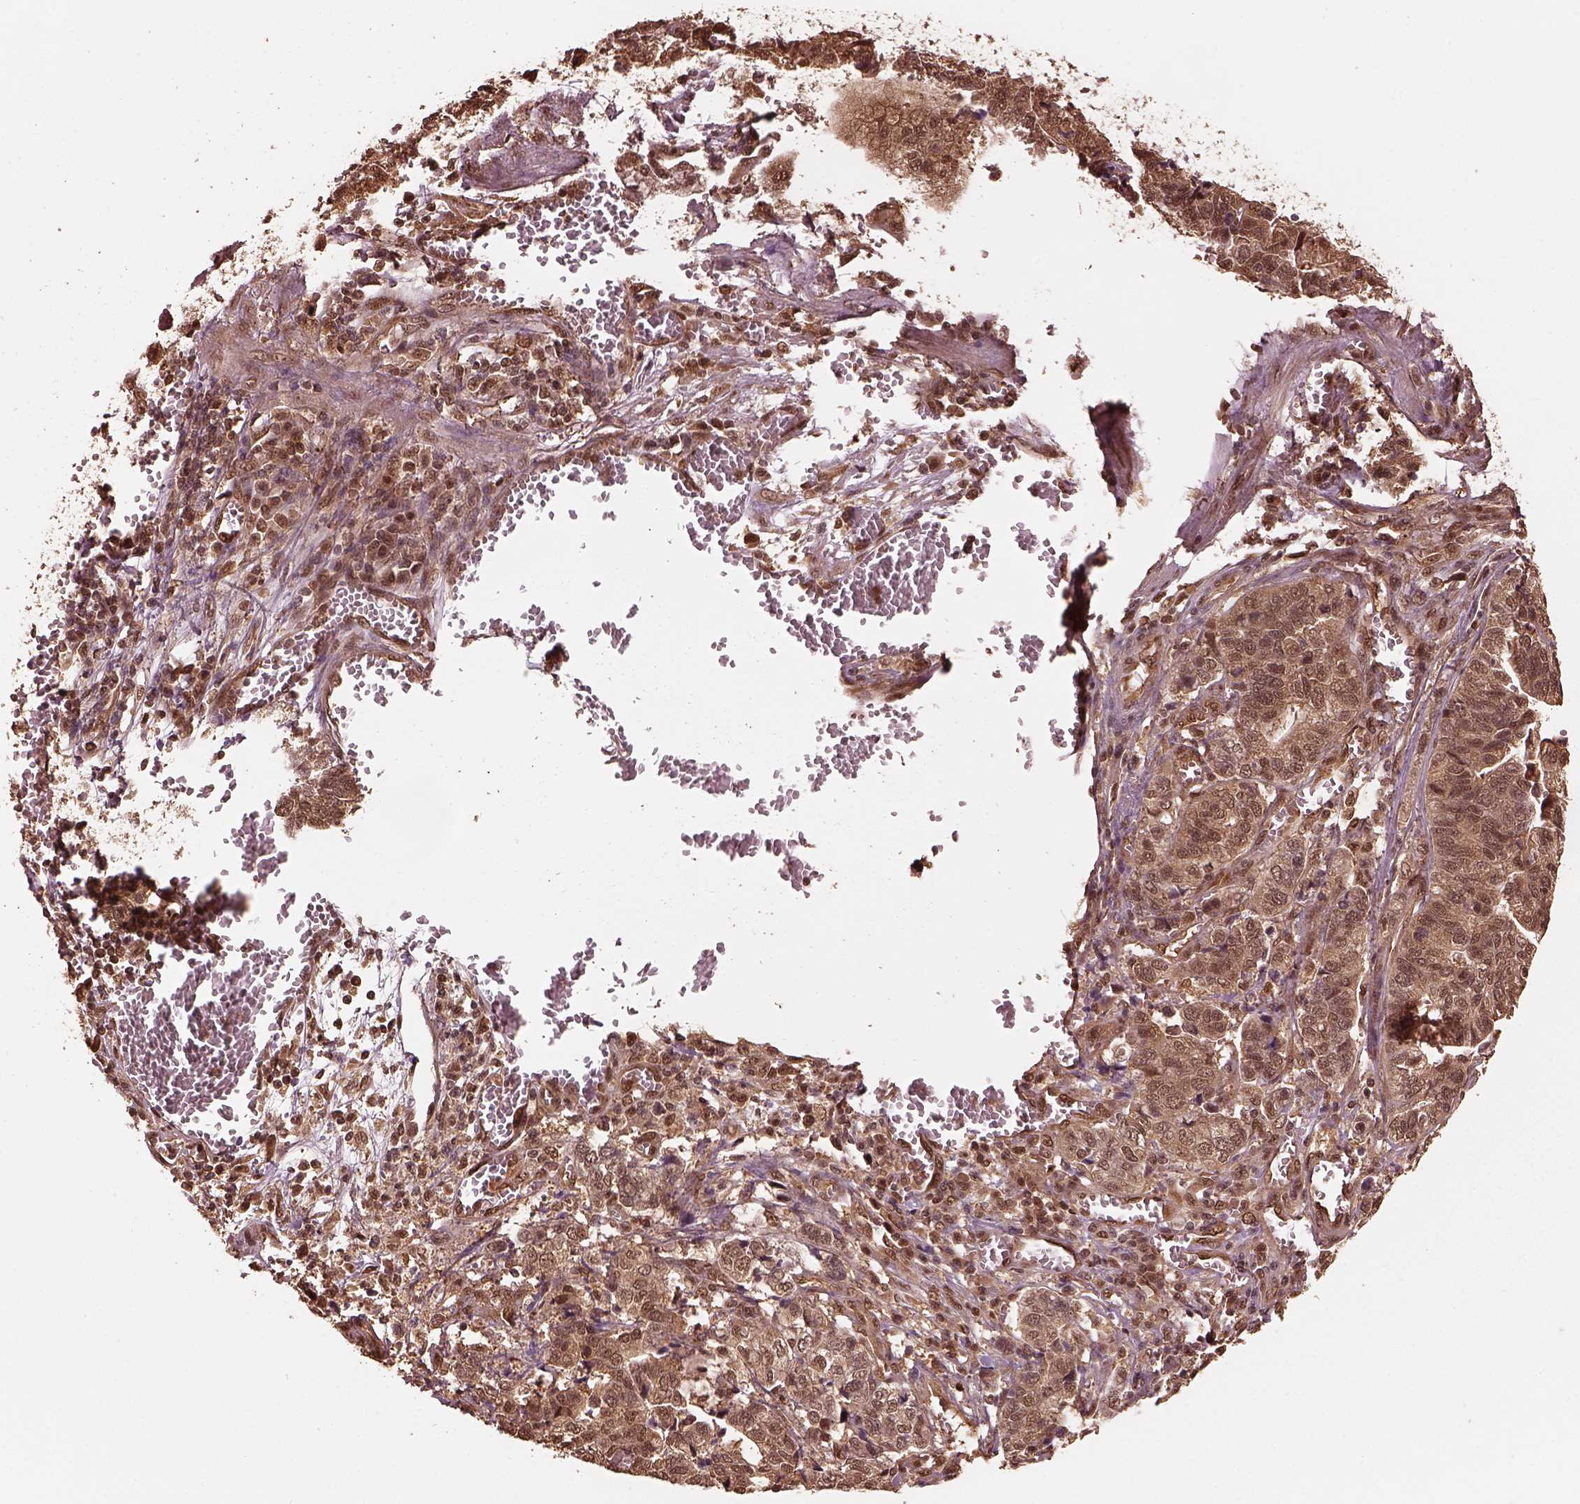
{"staining": {"intensity": "moderate", "quantity": ">75%", "location": "cytoplasmic/membranous,nuclear"}, "tissue": "stomach cancer", "cell_type": "Tumor cells", "image_type": "cancer", "snomed": [{"axis": "morphology", "description": "Adenocarcinoma, NOS"}, {"axis": "topography", "description": "Stomach, upper"}], "caption": "Tumor cells show moderate cytoplasmic/membranous and nuclear expression in approximately >75% of cells in stomach adenocarcinoma.", "gene": "PSMC5", "patient": {"sex": "female", "age": 67}}